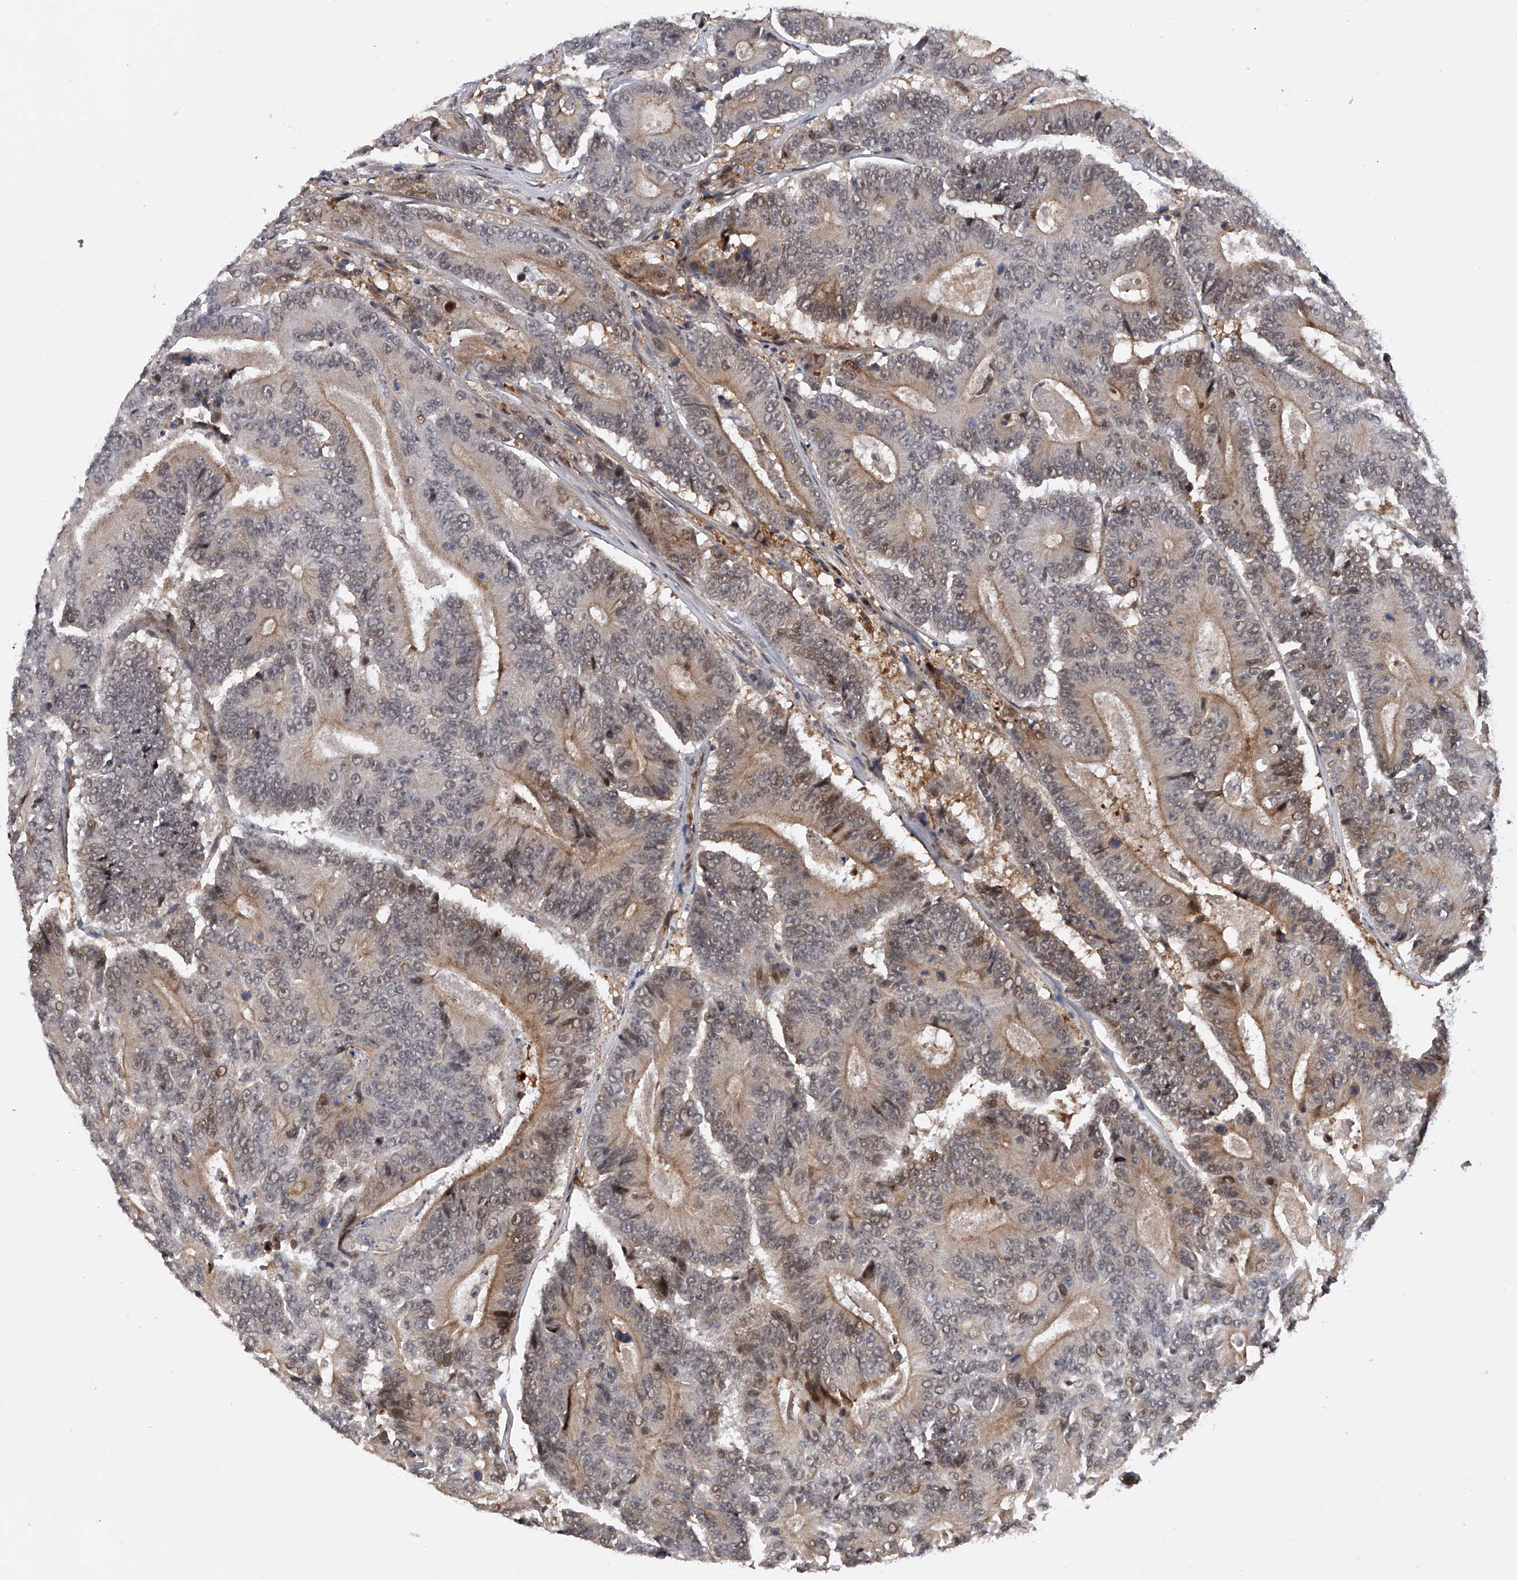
{"staining": {"intensity": "weak", "quantity": "<25%", "location": "cytoplasmic/membranous,nuclear"}, "tissue": "colorectal cancer", "cell_type": "Tumor cells", "image_type": "cancer", "snomed": [{"axis": "morphology", "description": "Adenocarcinoma, NOS"}, {"axis": "topography", "description": "Colon"}], "caption": "High magnification brightfield microscopy of colorectal cancer stained with DAB (brown) and counterstained with hematoxylin (blue): tumor cells show no significant staining. (DAB immunohistochemistry, high magnification).", "gene": "RWDD2A", "patient": {"sex": "male", "age": 83}}